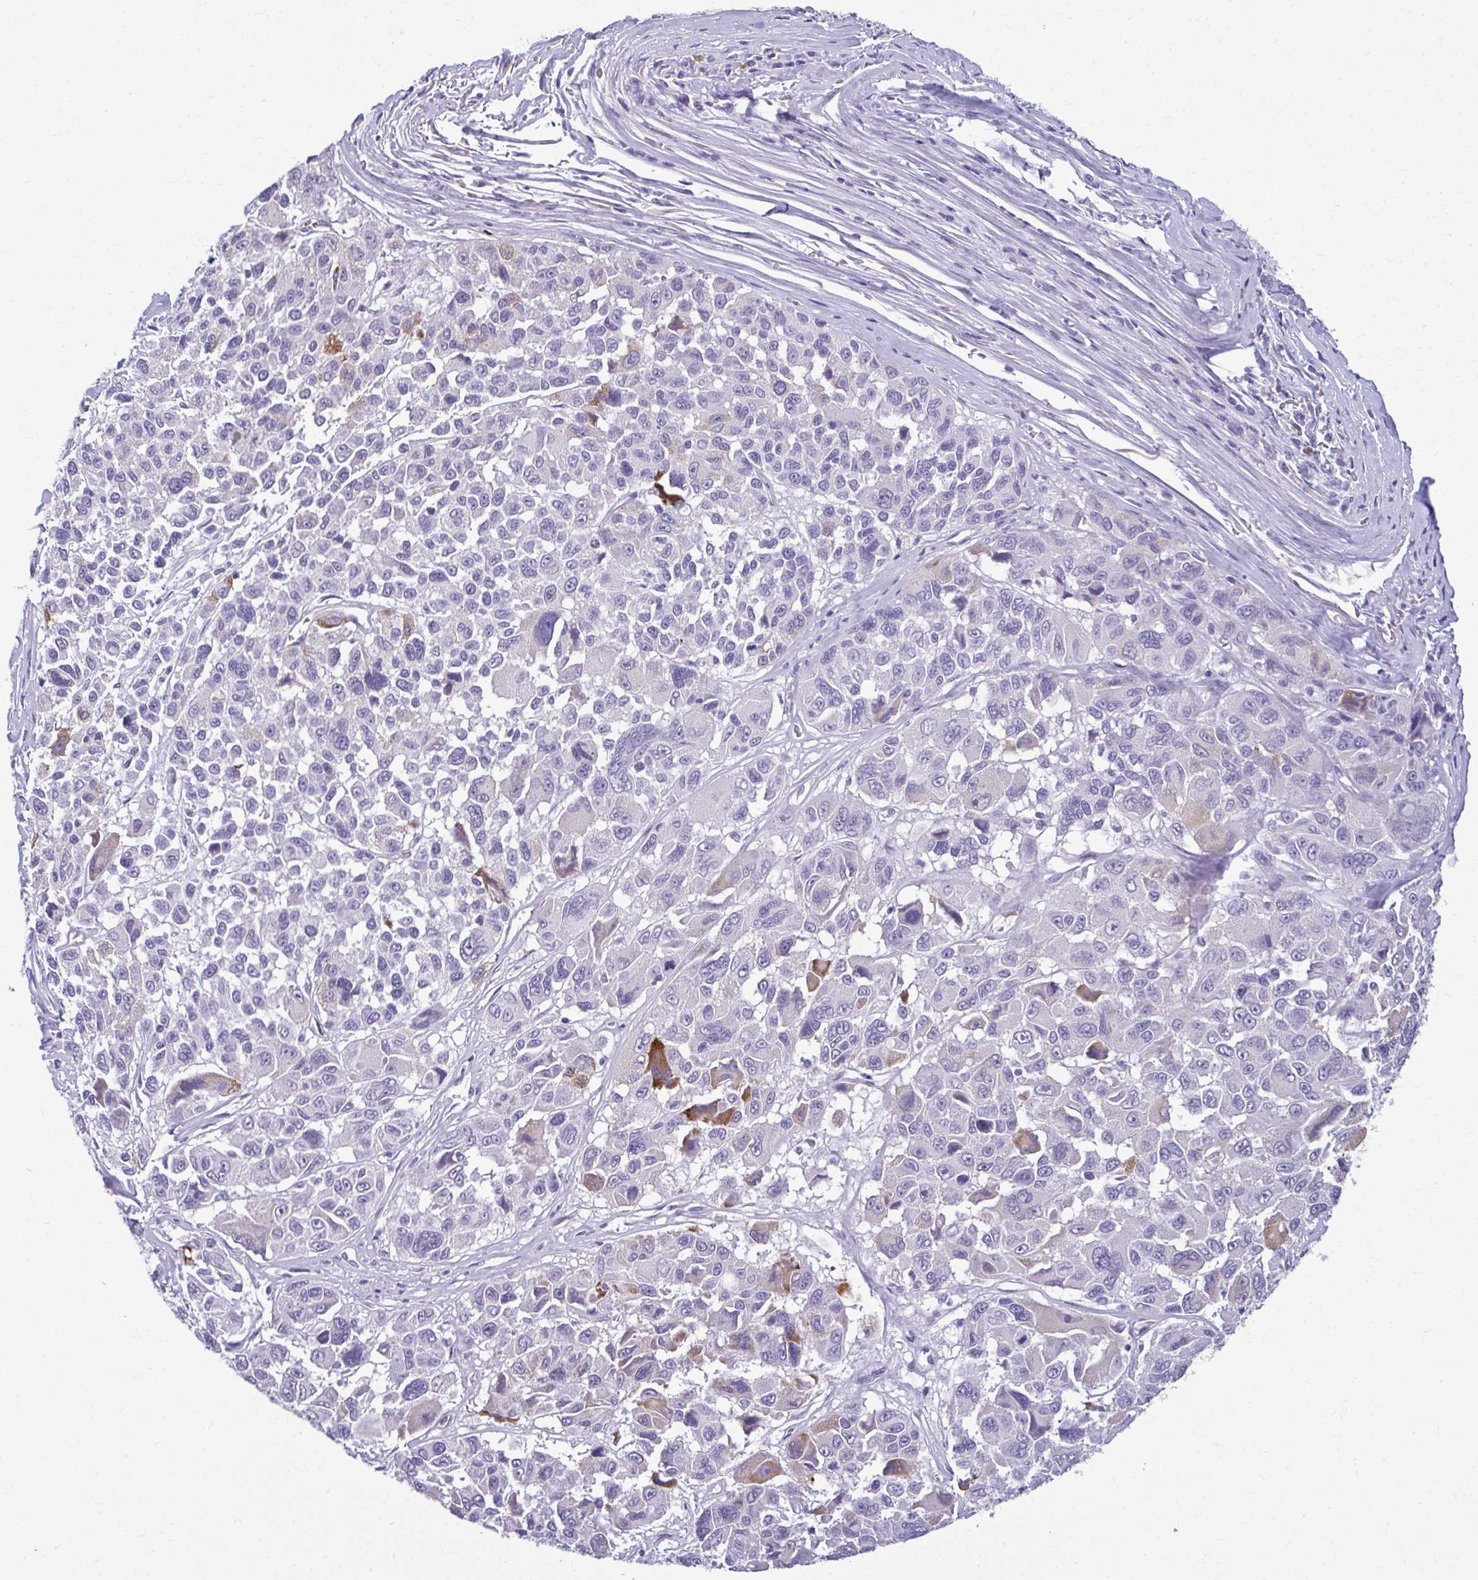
{"staining": {"intensity": "negative", "quantity": "none", "location": "none"}, "tissue": "melanoma", "cell_type": "Tumor cells", "image_type": "cancer", "snomed": [{"axis": "morphology", "description": "Malignant melanoma, NOS"}, {"axis": "topography", "description": "Skin"}], "caption": "The histopathology image exhibits no significant expression in tumor cells of melanoma. (DAB immunohistochemistry with hematoxylin counter stain).", "gene": "SERPINI1", "patient": {"sex": "female", "age": 66}}